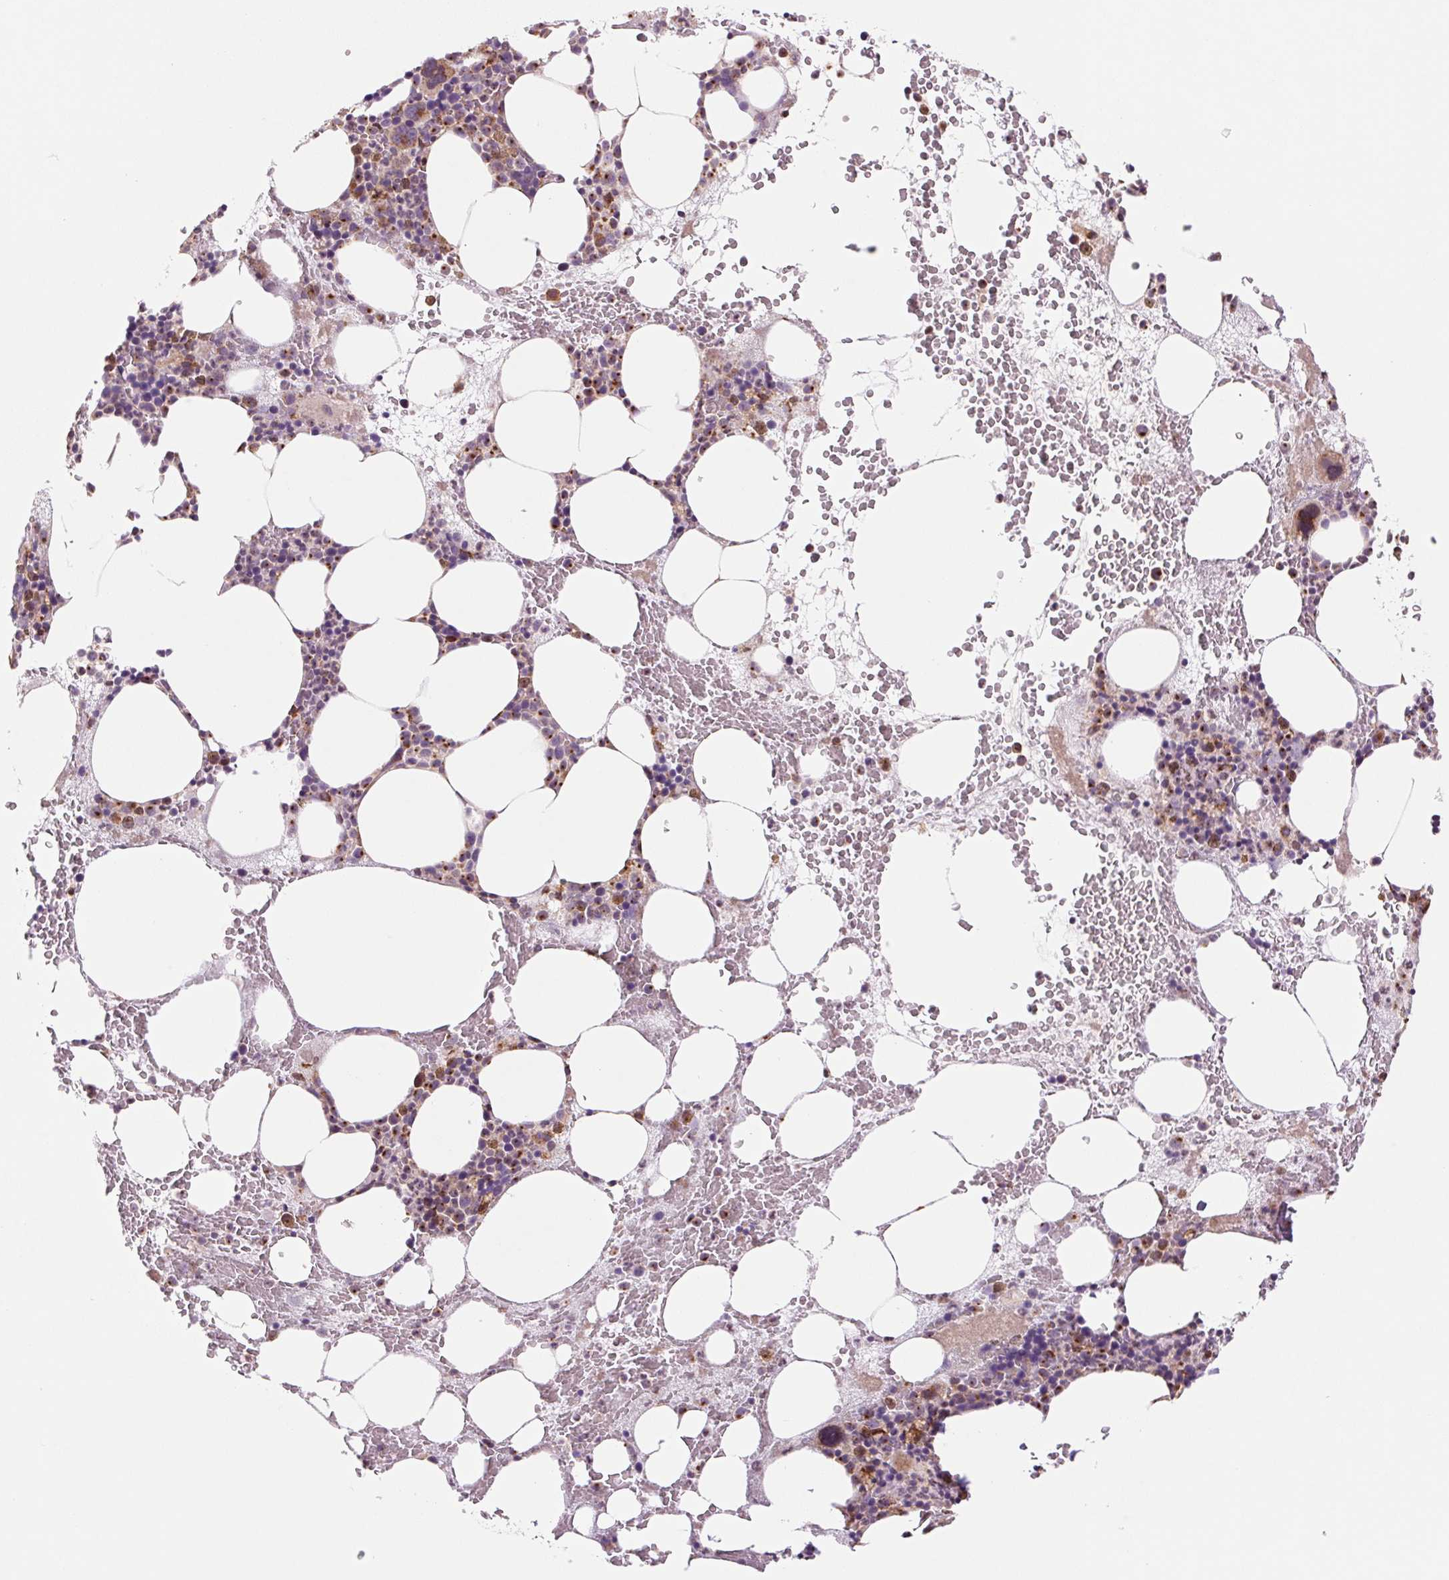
{"staining": {"intensity": "moderate", "quantity": "25%-75%", "location": "cytoplasmic/membranous,nuclear"}, "tissue": "bone marrow", "cell_type": "Hematopoietic cells", "image_type": "normal", "snomed": [{"axis": "morphology", "description": "Normal tissue, NOS"}, {"axis": "topography", "description": "Bone marrow"}], "caption": "The photomicrograph demonstrates immunohistochemical staining of benign bone marrow. There is moderate cytoplasmic/membranous,nuclear positivity is identified in approximately 25%-75% of hematopoietic cells.", "gene": "KLHL20", "patient": {"sex": "male", "age": 89}}